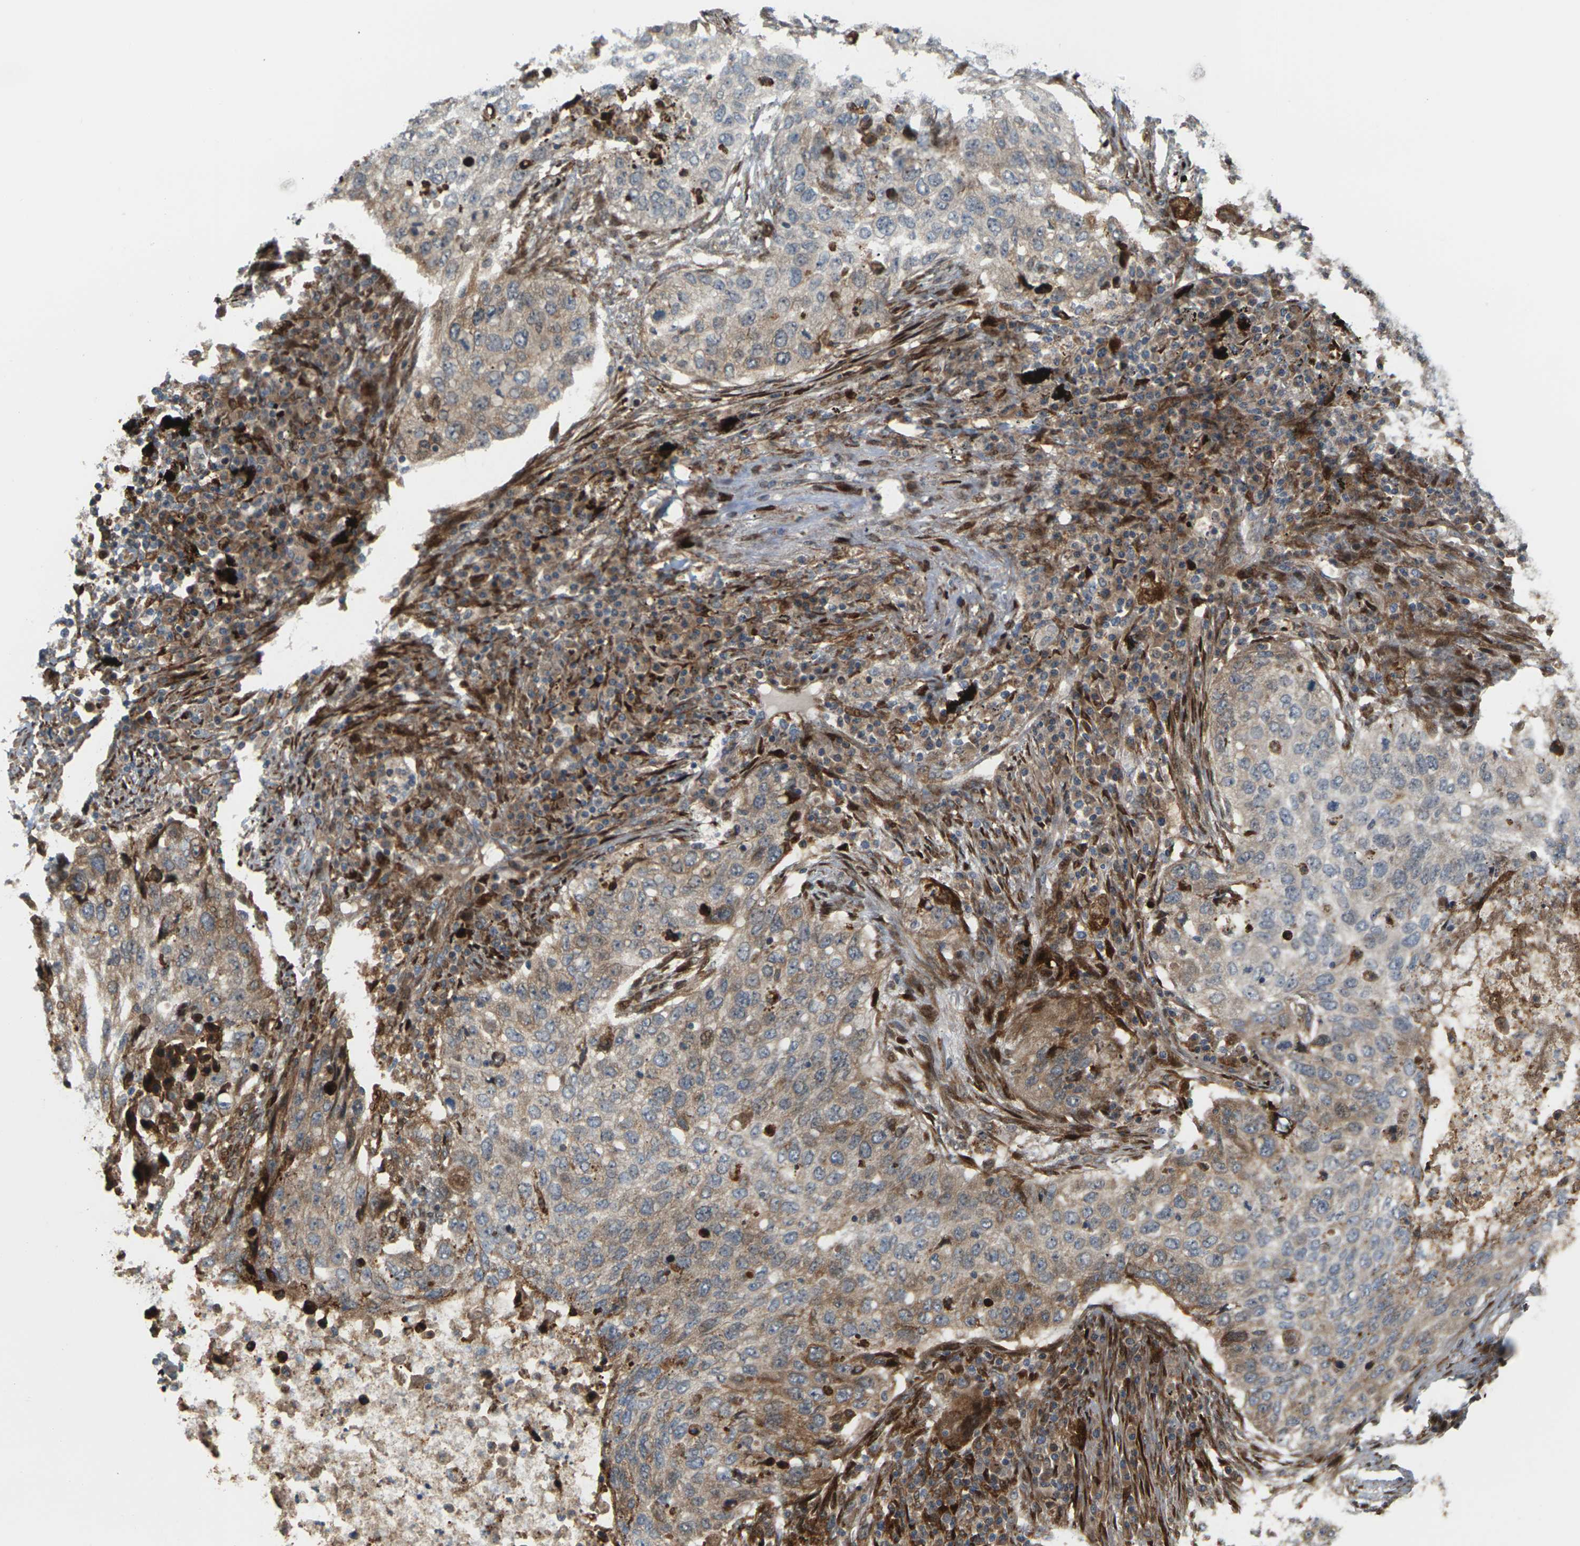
{"staining": {"intensity": "moderate", "quantity": "25%-75%", "location": "cytoplasmic/membranous"}, "tissue": "lung cancer", "cell_type": "Tumor cells", "image_type": "cancer", "snomed": [{"axis": "morphology", "description": "Squamous cell carcinoma, NOS"}, {"axis": "topography", "description": "Lung"}], "caption": "Lung squamous cell carcinoma stained for a protein demonstrates moderate cytoplasmic/membranous positivity in tumor cells.", "gene": "ROBO1", "patient": {"sex": "female", "age": 63}}